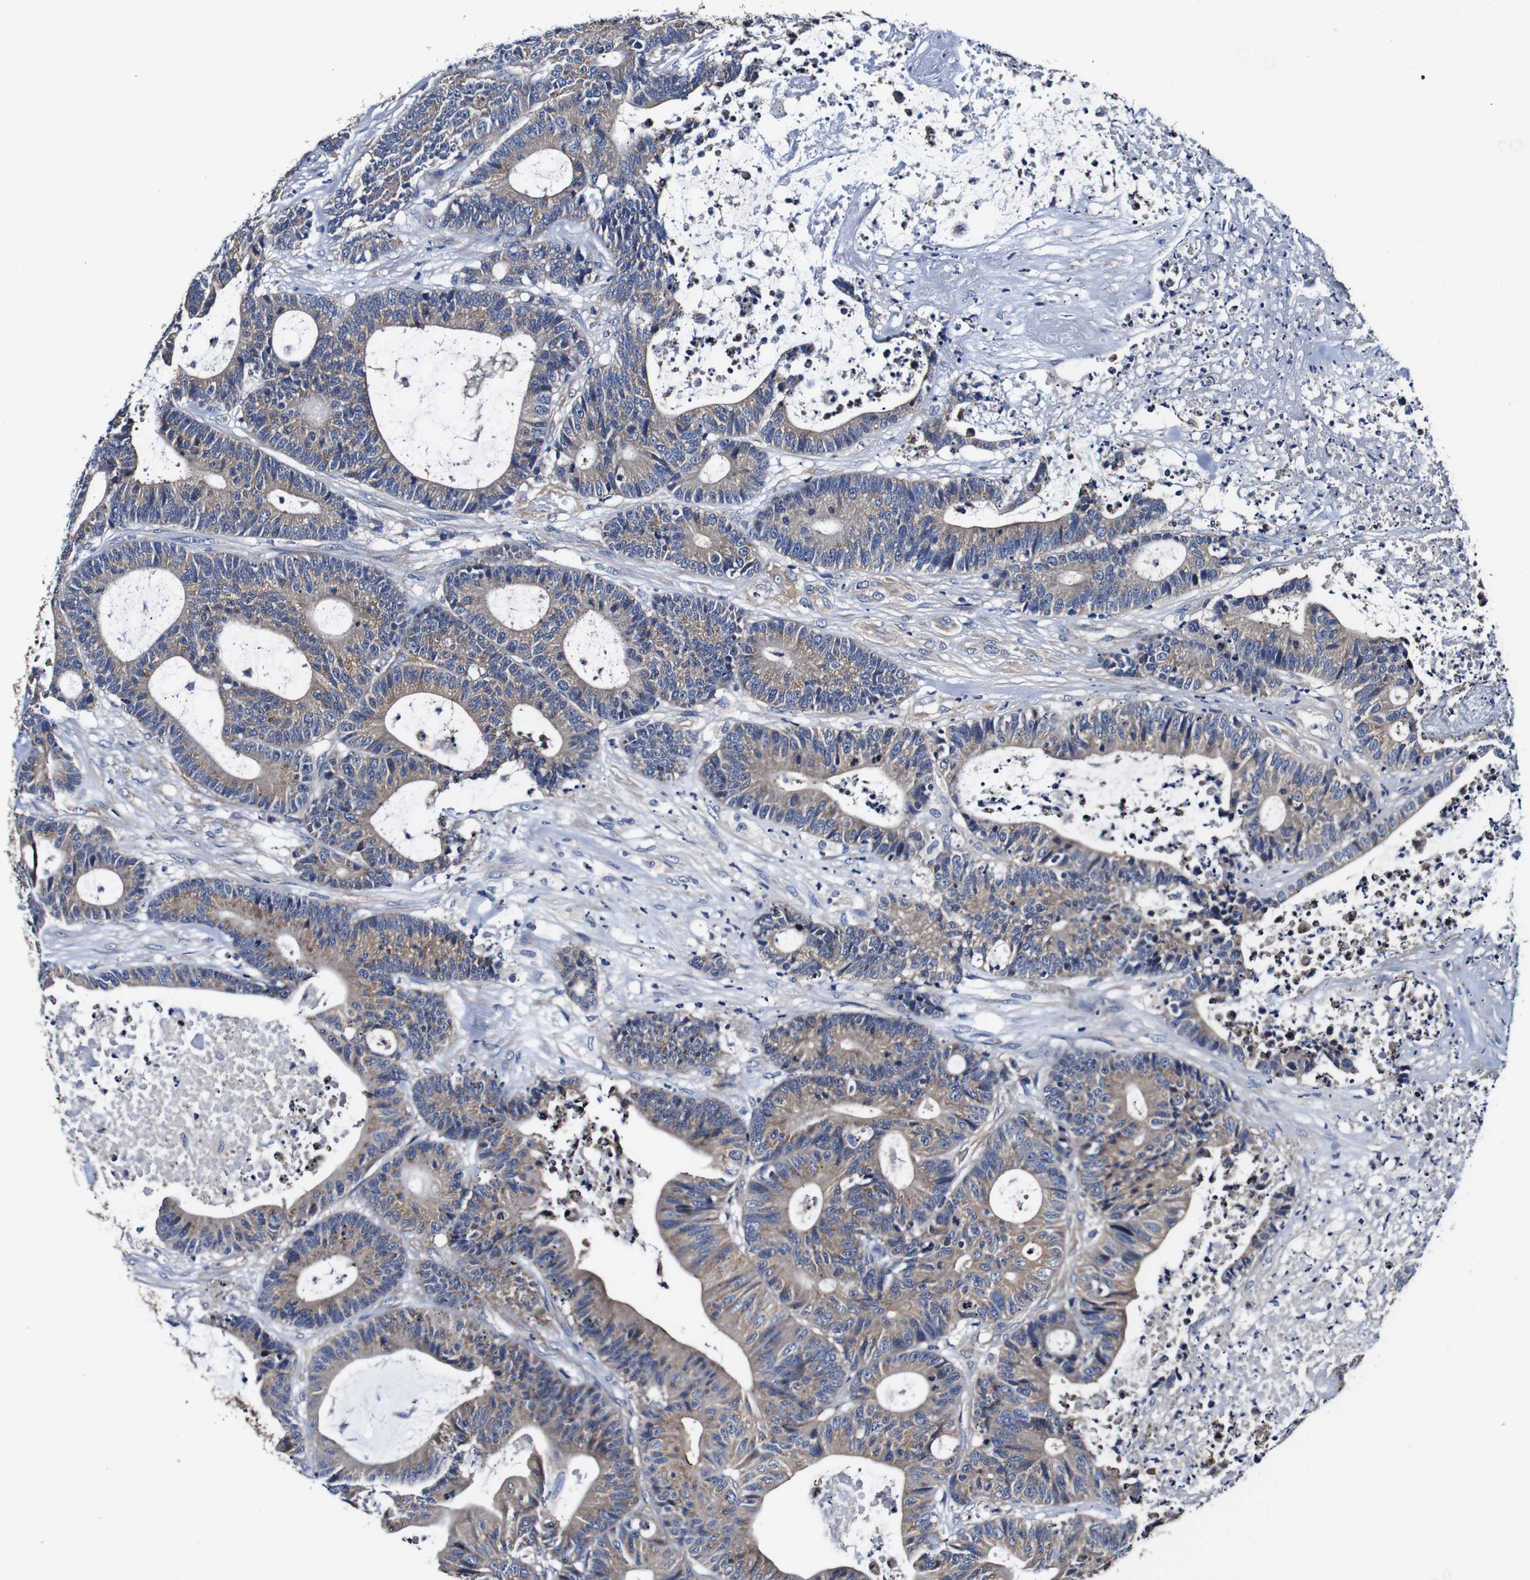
{"staining": {"intensity": "weak", "quantity": ">75%", "location": "cytoplasmic/membranous"}, "tissue": "colorectal cancer", "cell_type": "Tumor cells", "image_type": "cancer", "snomed": [{"axis": "morphology", "description": "Adenocarcinoma, NOS"}, {"axis": "topography", "description": "Colon"}], "caption": "High-magnification brightfield microscopy of colorectal cancer stained with DAB (3,3'-diaminobenzidine) (brown) and counterstained with hematoxylin (blue). tumor cells exhibit weak cytoplasmic/membranous positivity is appreciated in approximately>75% of cells.", "gene": "PDCD6IP", "patient": {"sex": "female", "age": 84}}